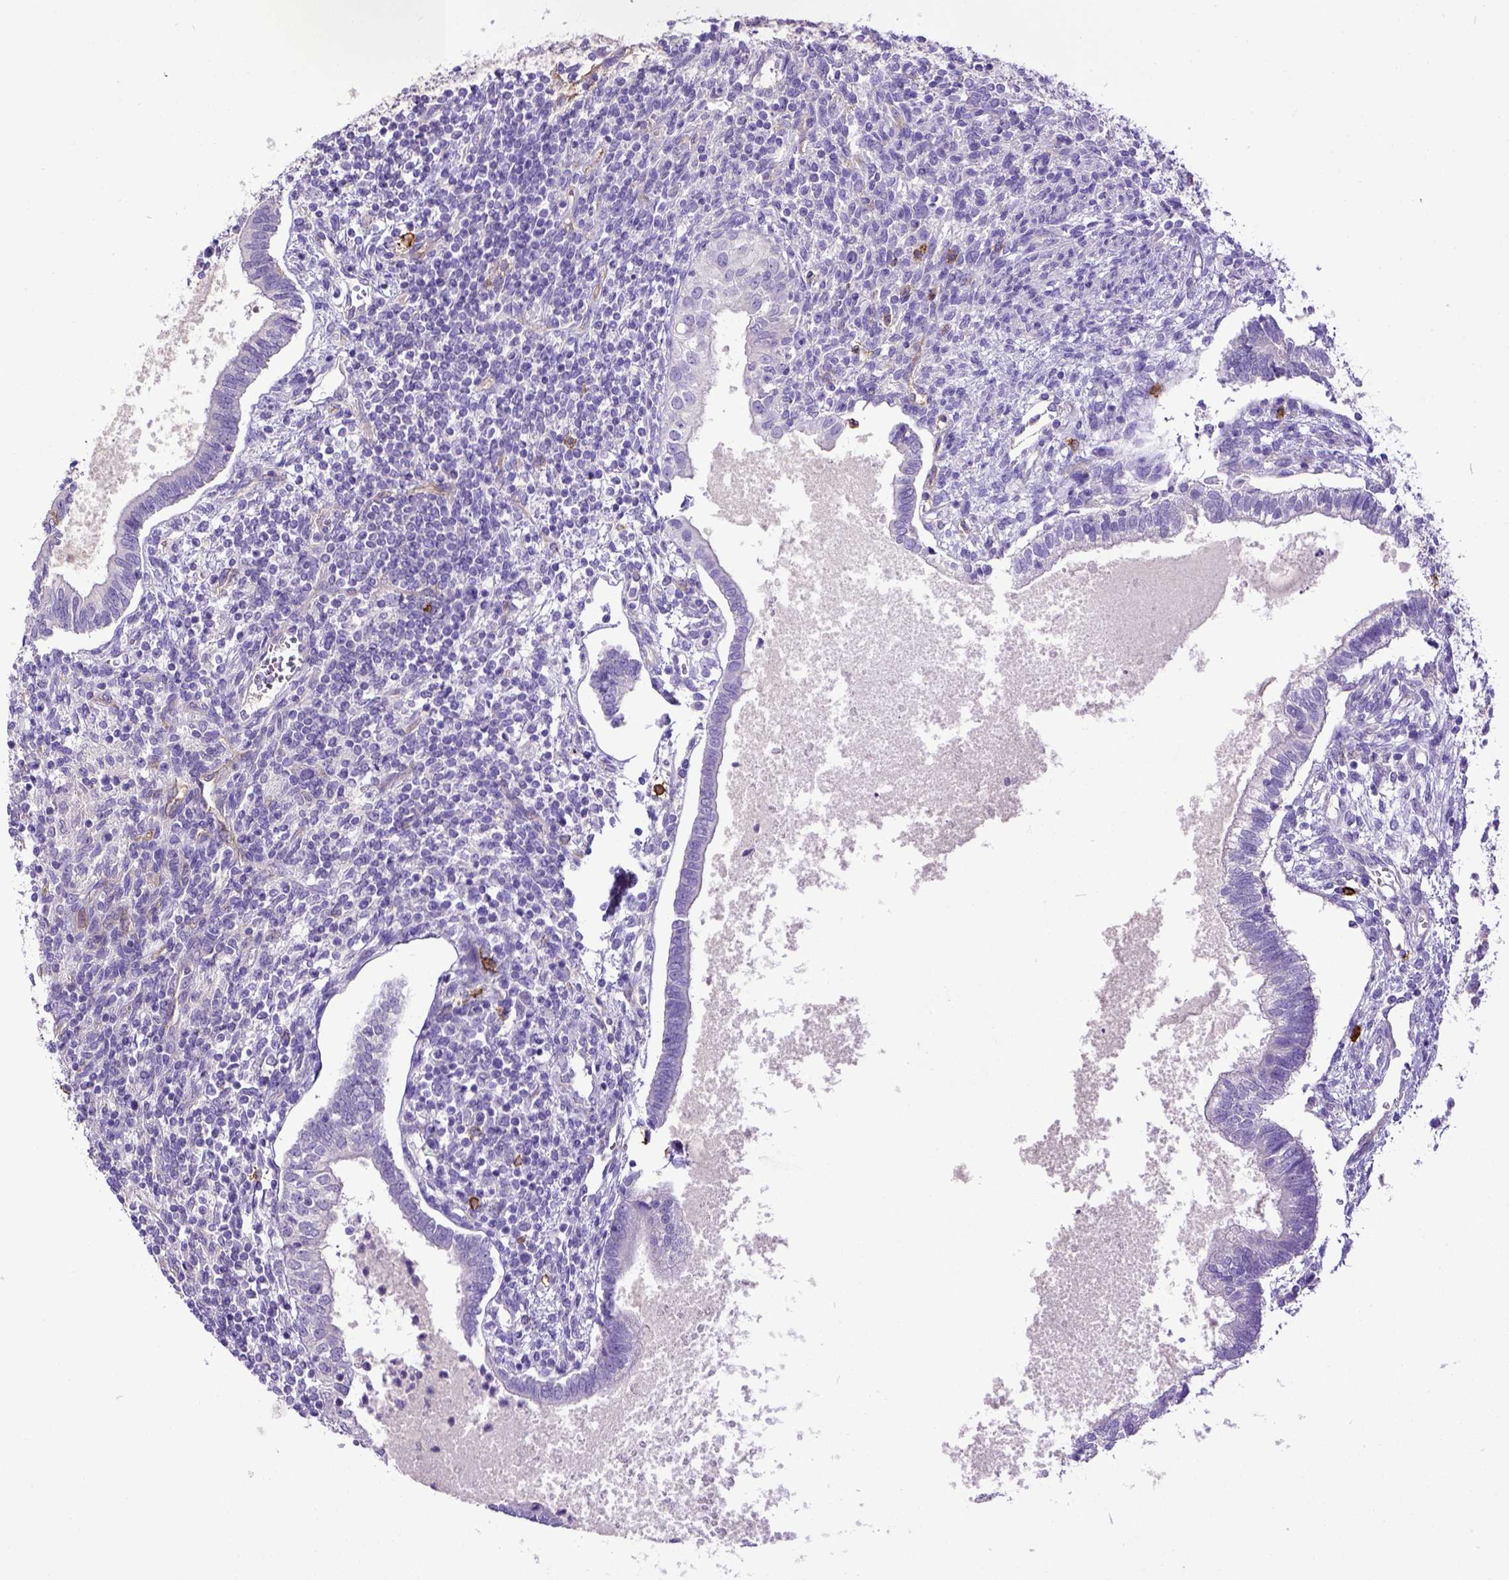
{"staining": {"intensity": "negative", "quantity": "none", "location": "none"}, "tissue": "testis cancer", "cell_type": "Tumor cells", "image_type": "cancer", "snomed": [{"axis": "morphology", "description": "Carcinoma, Embryonal, NOS"}, {"axis": "topography", "description": "Testis"}], "caption": "Protein analysis of testis cancer demonstrates no significant expression in tumor cells.", "gene": "KIT", "patient": {"sex": "male", "age": 37}}